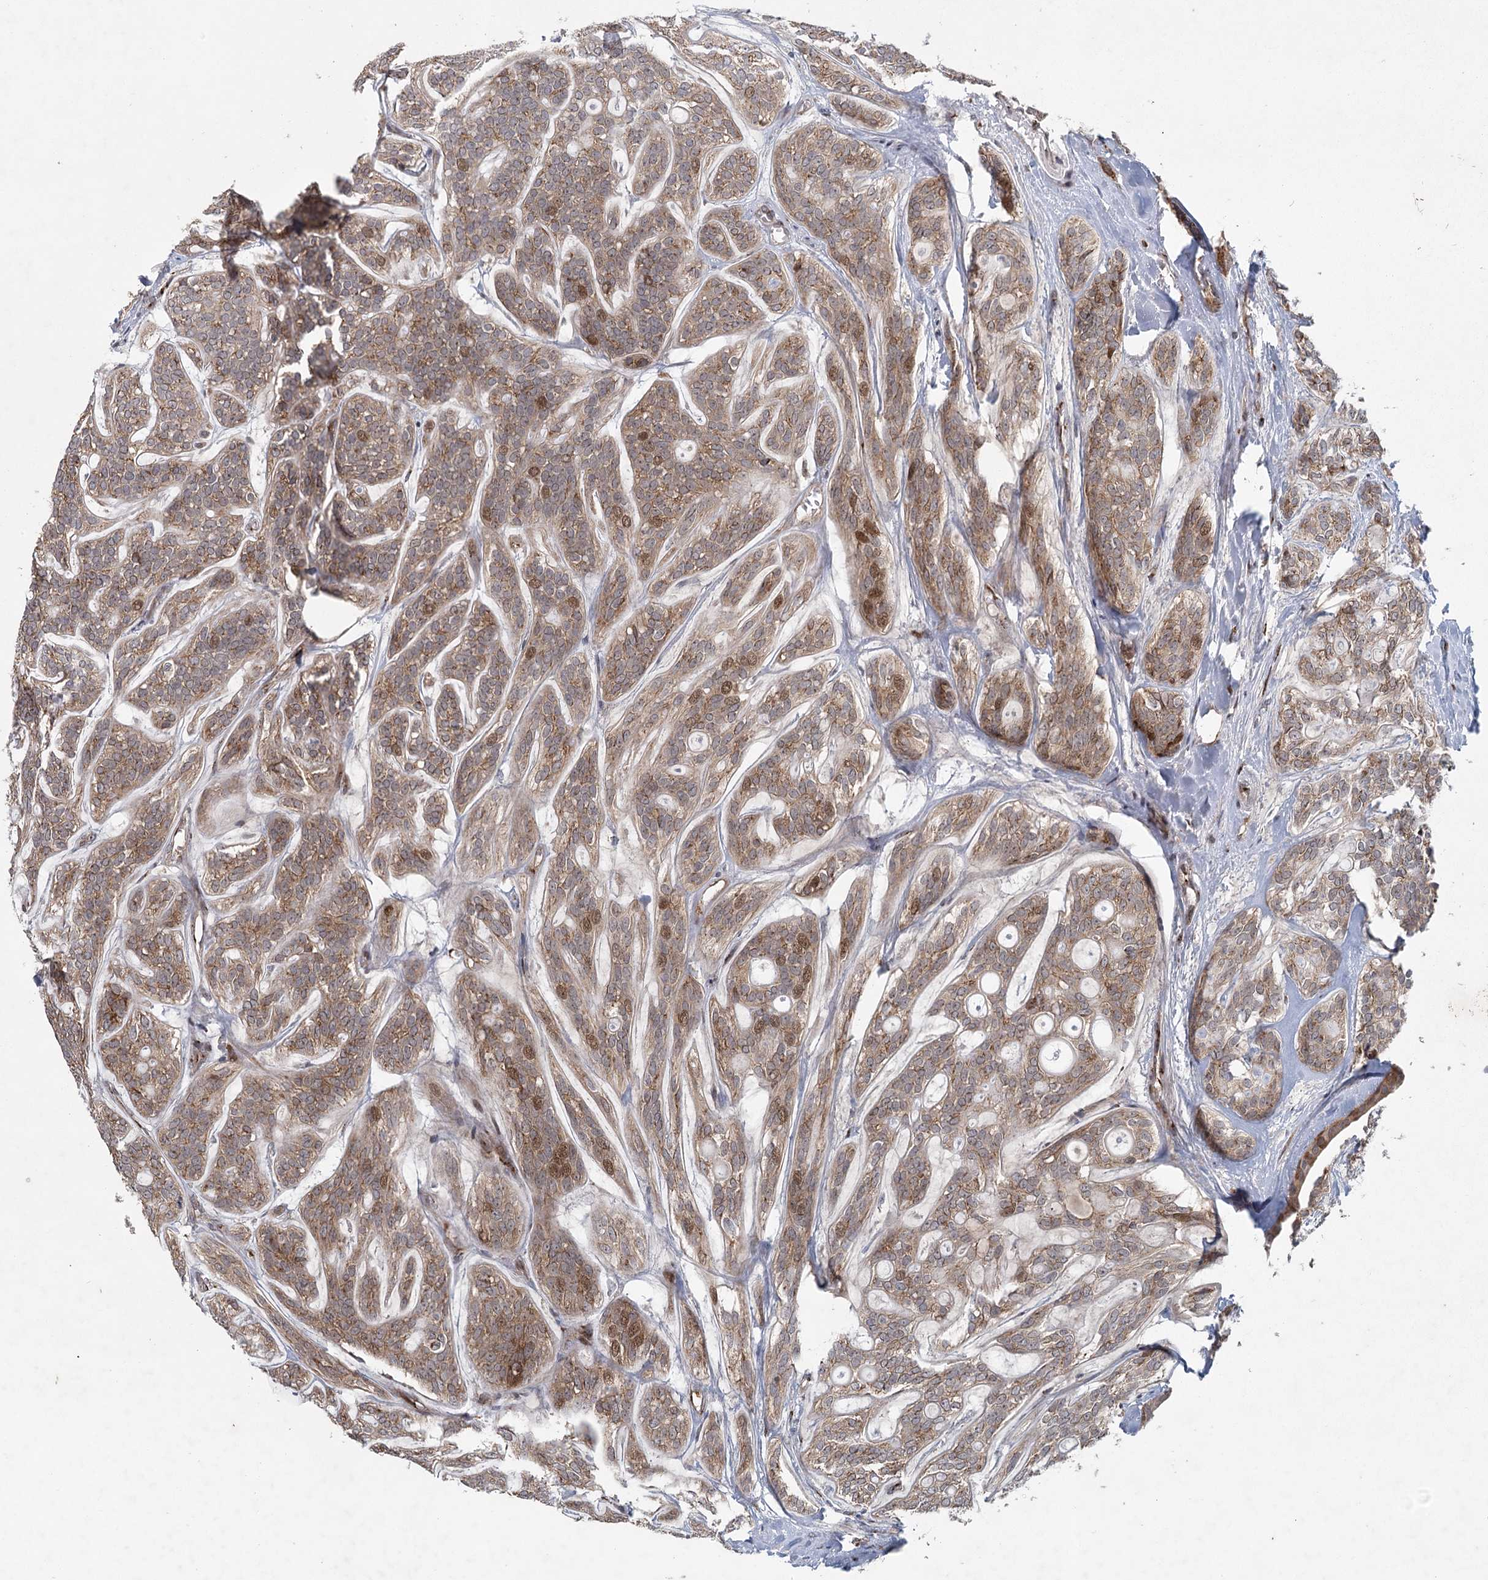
{"staining": {"intensity": "weak", "quantity": ">75%", "location": "cytoplasmic/membranous,nuclear"}, "tissue": "head and neck cancer", "cell_type": "Tumor cells", "image_type": "cancer", "snomed": [{"axis": "morphology", "description": "Adenocarcinoma, NOS"}, {"axis": "topography", "description": "Head-Neck"}], "caption": "The immunohistochemical stain labels weak cytoplasmic/membranous and nuclear positivity in tumor cells of adenocarcinoma (head and neck) tissue. (brown staining indicates protein expression, while blue staining denotes nuclei).", "gene": "IFT46", "patient": {"sex": "male", "age": 66}}